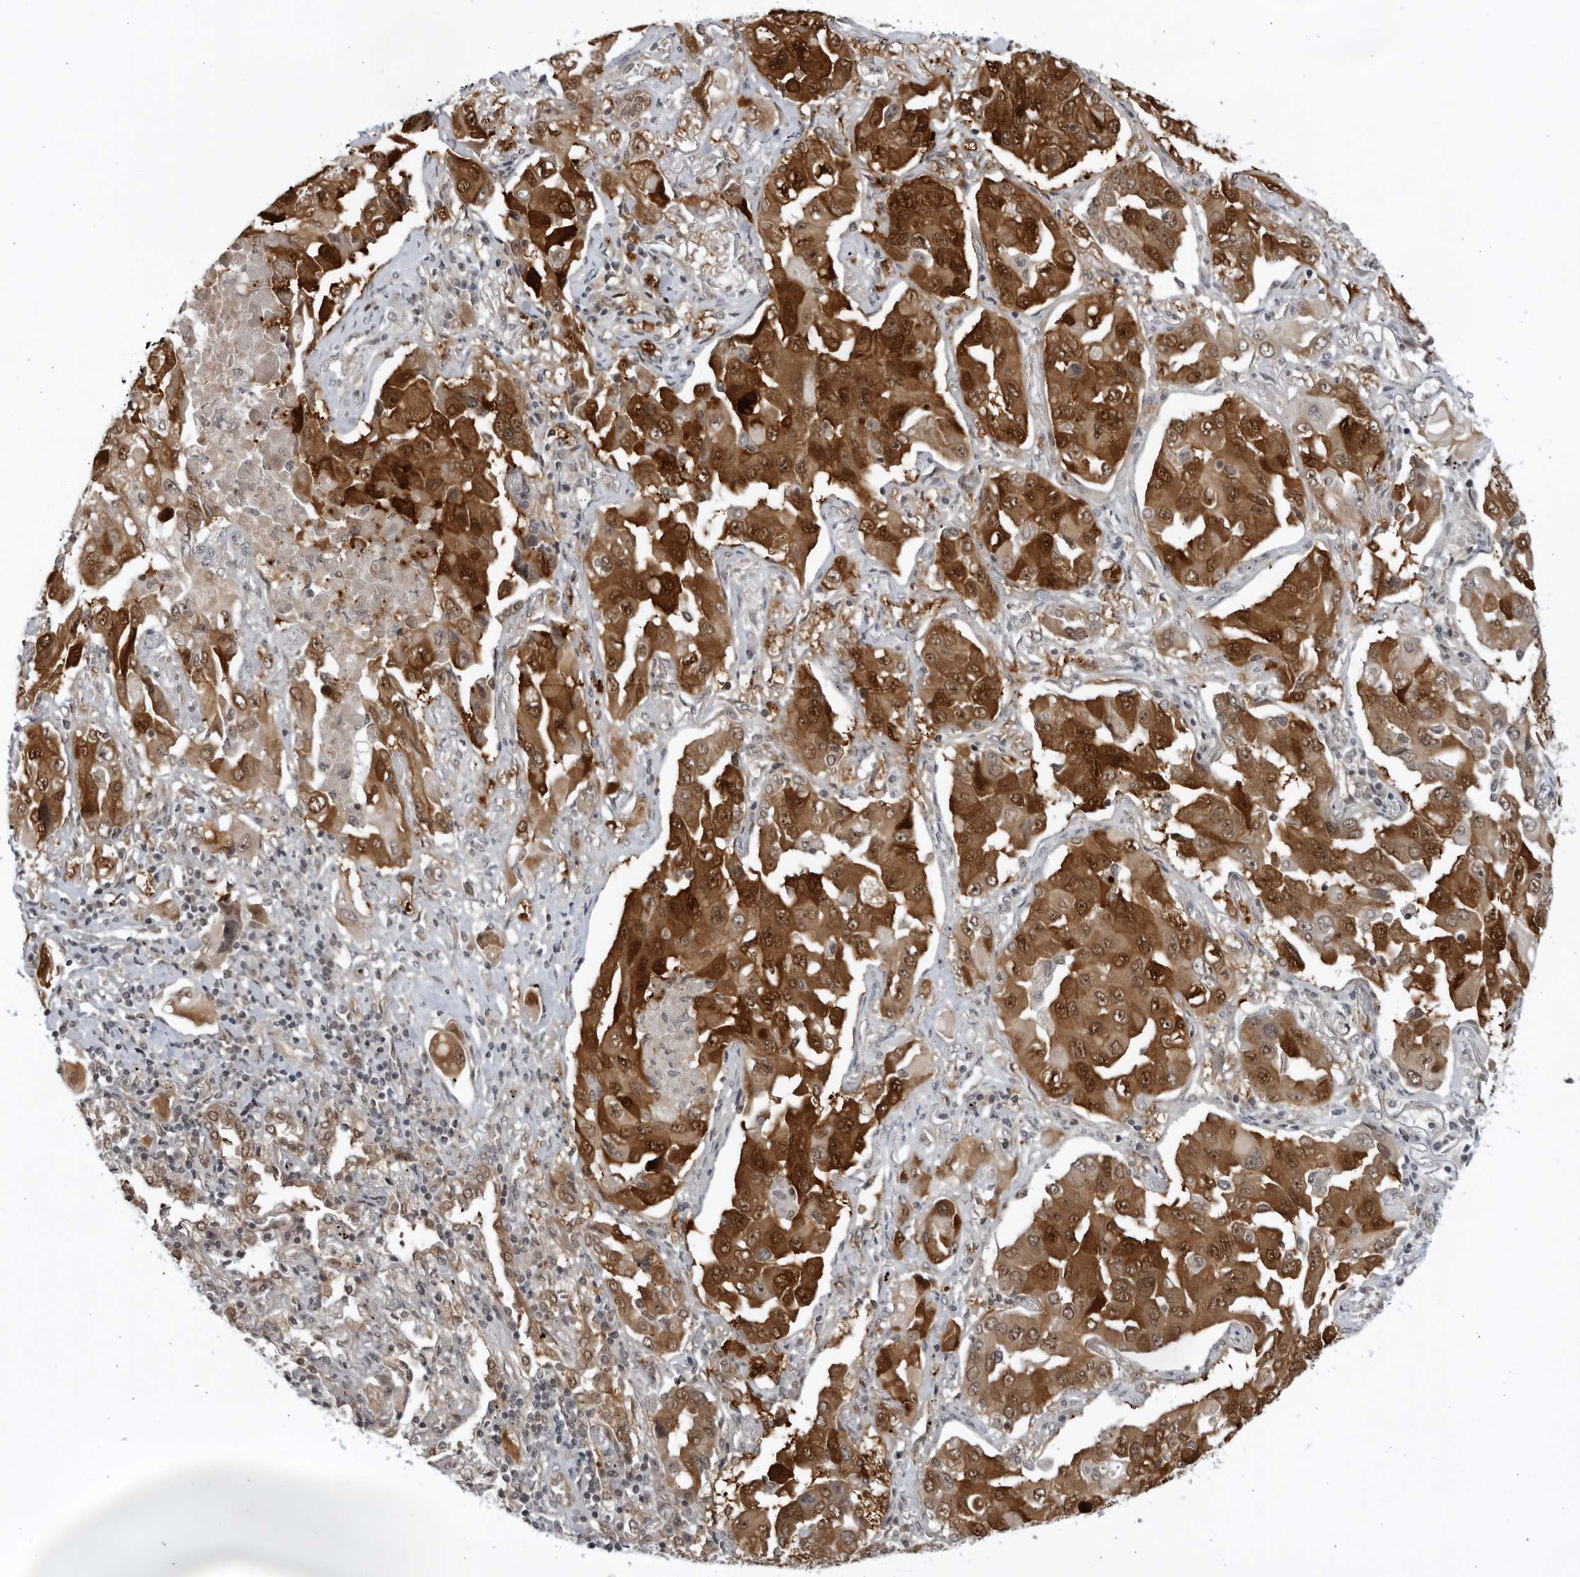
{"staining": {"intensity": "strong", "quantity": ">75%", "location": "cytoplasmic/membranous,nuclear"}, "tissue": "lung cancer", "cell_type": "Tumor cells", "image_type": "cancer", "snomed": [{"axis": "morphology", "description": "Adenocarcinoma, NOS"}, {"axis": "topography", "description": "Lung"}], "caption": "This is a micrograph of immunohistochemistry staining of adenocarcinoma (lung), which shows strong expression in the cytoplasmic/membranous and nuclear of tumor cells.", "gene": "ITGB3BP", "patient": {"sex": "female", "age": 65}}